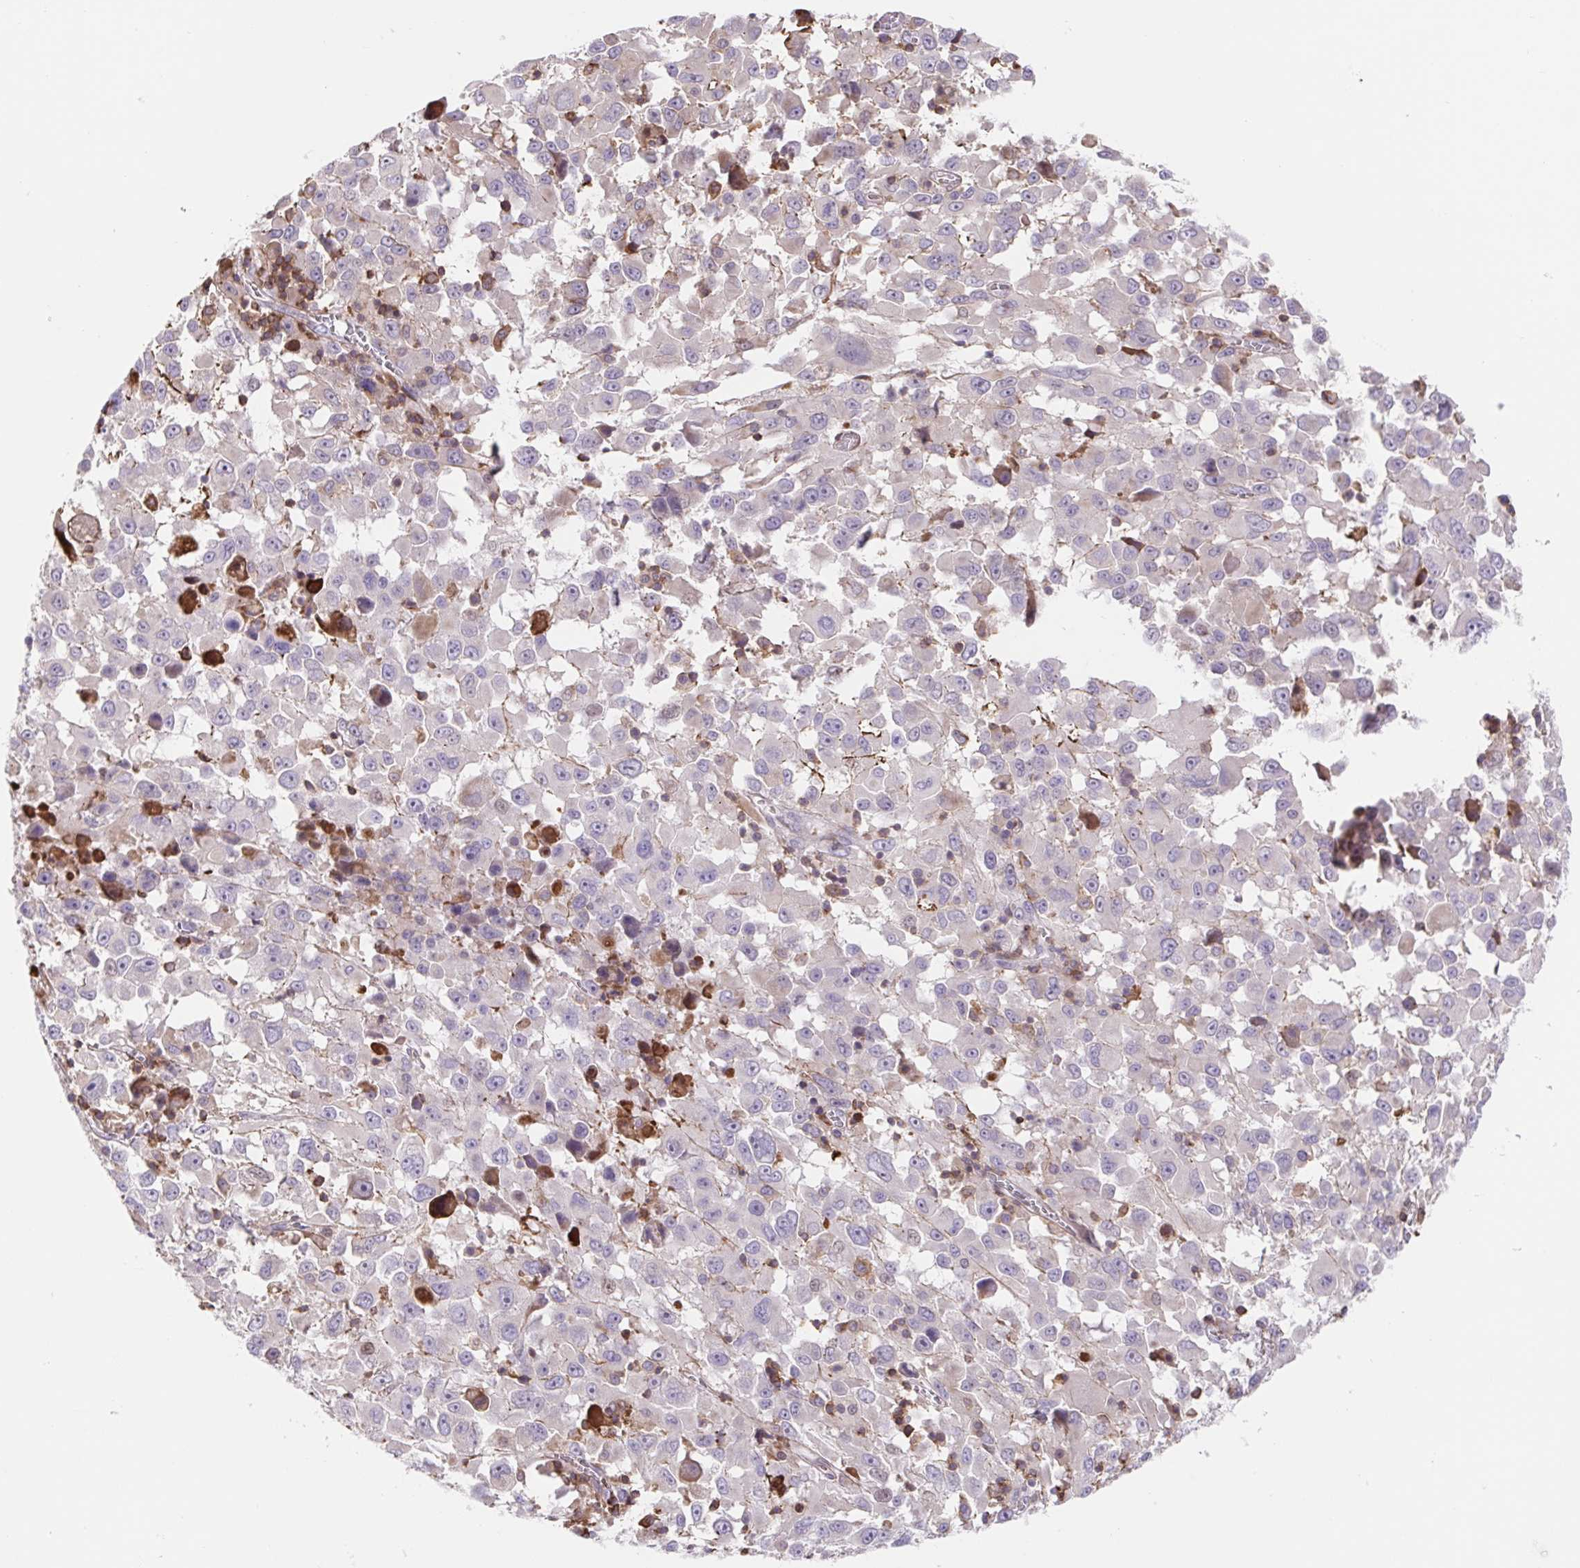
{"staining": {"intensity": "negative", "quantity": "none", "location": "none"}, "tissue": "melanoma", "cell_type": "Tumor cells", "image_type": "cancer", "snomed": [{"axis": "morphology", "description": "Malignant melanoma, Metastatic site"}, {"axis": "topography", "description": "Soft tissue"}], "caption": "DAB (3,3'-diaminobenzidine) immunohistochemical staining of human malignant melanoma (metastatic site) reveals no significant staining in tumor cells.", "gene": "TPRG1", "patient": {"sex": "male", "age": 50}}